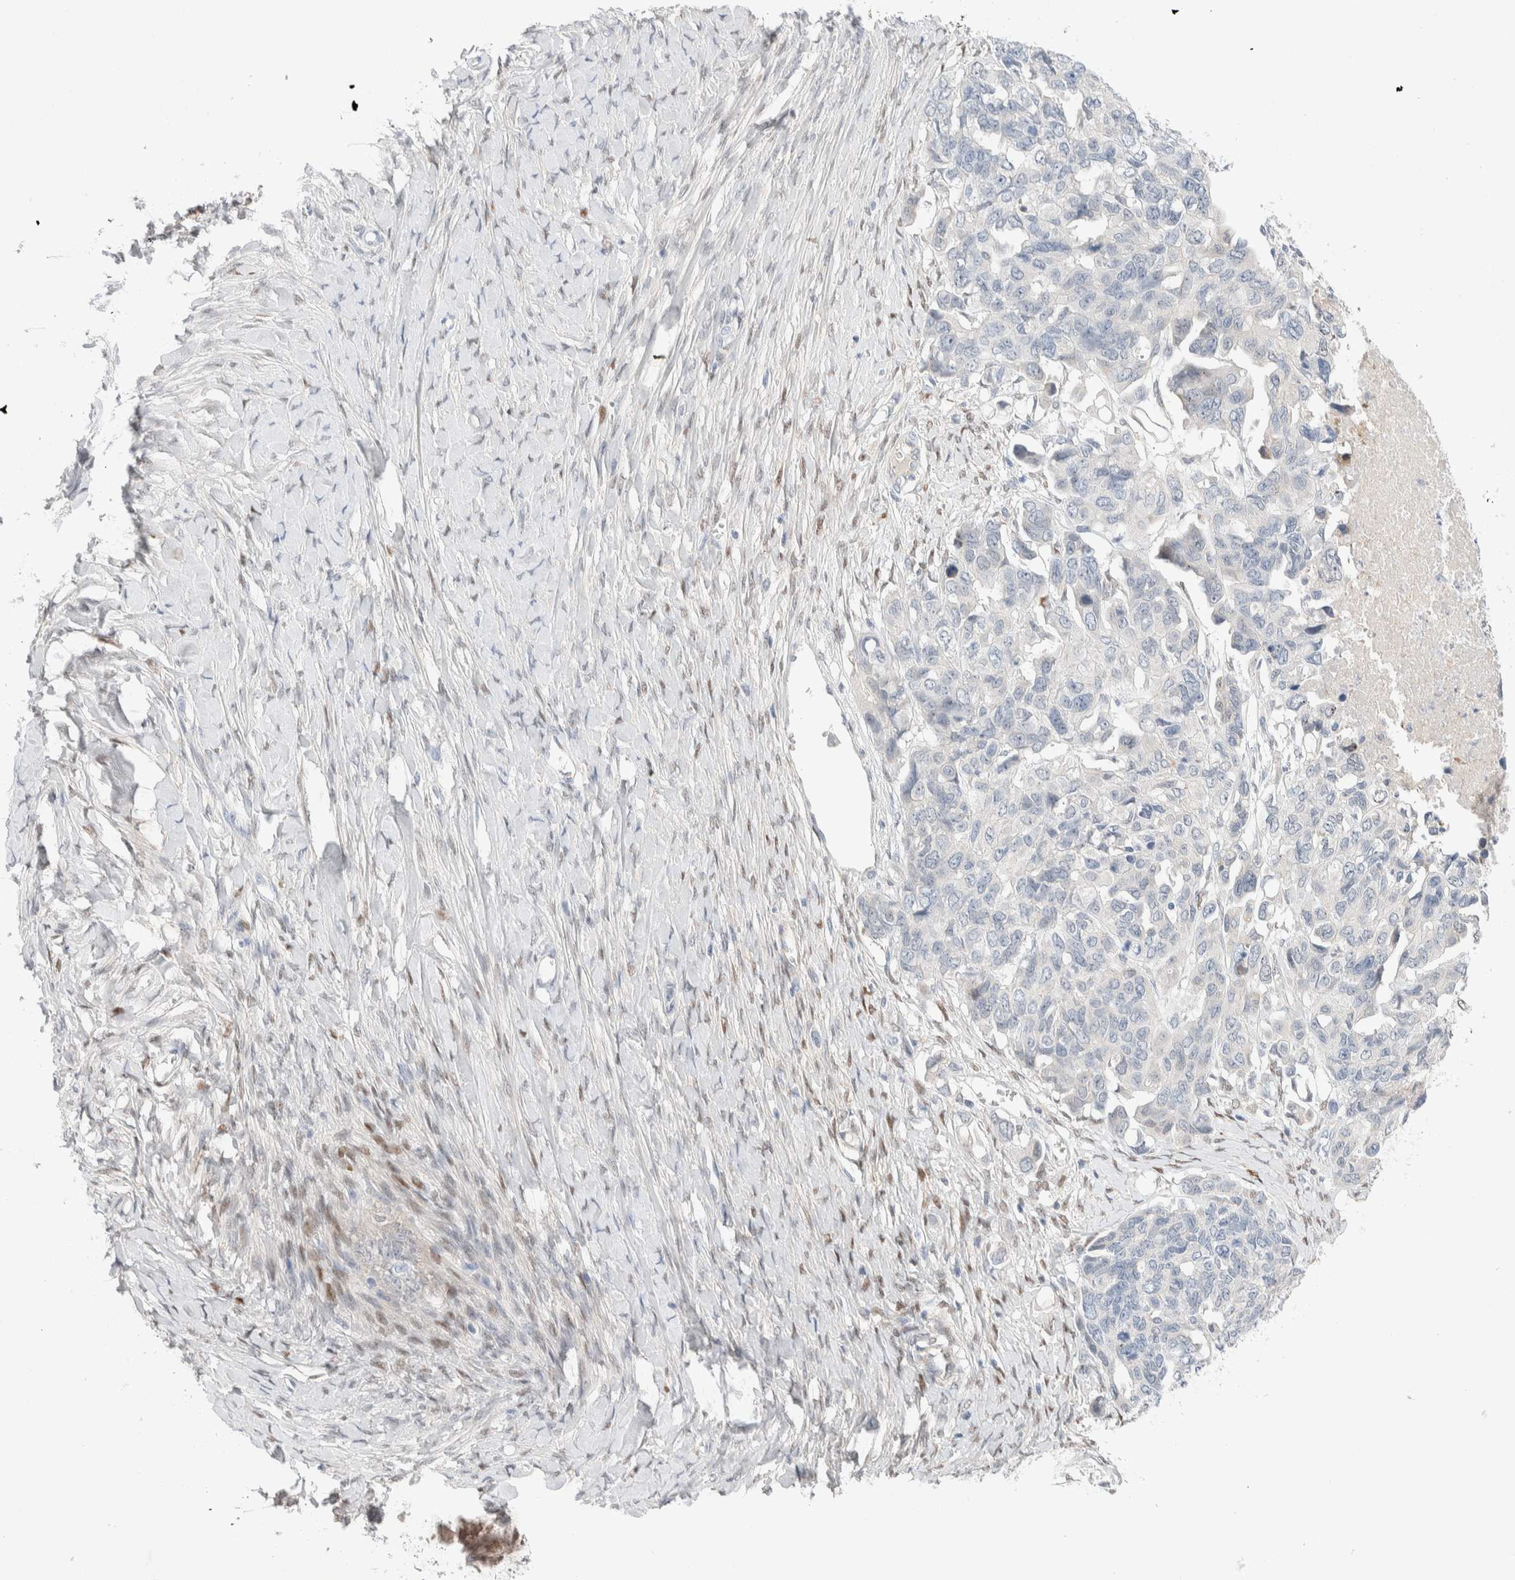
{"staining": {"intensity": "negative", "quantity": "none", "location": "none"}, "tissue": "ovarian cancer", "cell_type": "Tumor cells", "image_type": "cancer", "snomed": [{"axis": "morphology", "description": "Cystadenocarcinoma, serous, NOS"}, {"axis": "topography", "description": "Ovary"}], "caption": "Ovarian serous cystadenocarcinoma was stained to show a protein in brown. There is no significant expression in tumor cells.", "gene": "DNAJB6", "patient": {"sex": "female", "age": 79}}